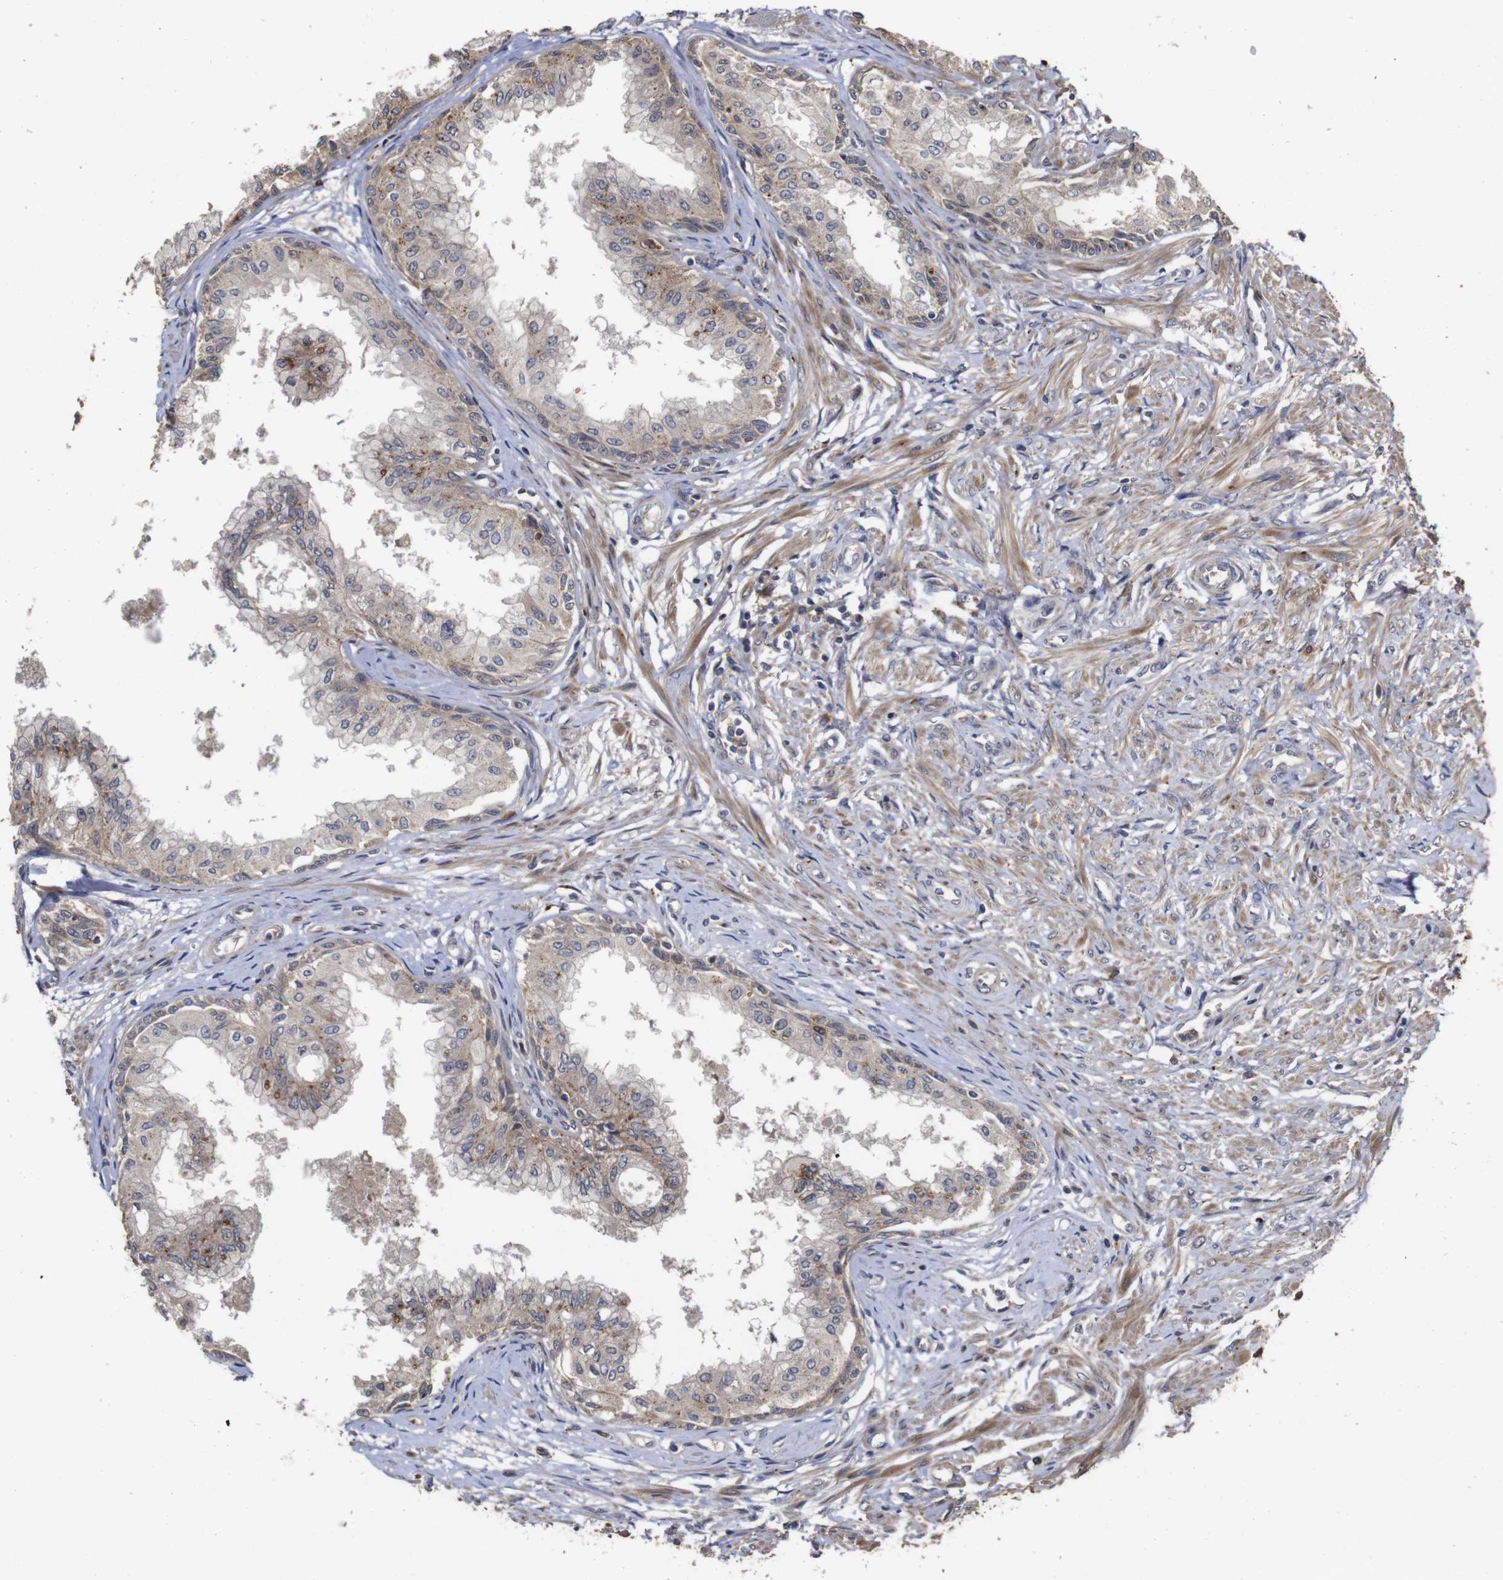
{"staining": {"intensity": "moderate", "quantity": "25%-75%", "location": "cytoplasmic/membranous"}, "tissue": "prostate", "cell_type": "Glandular cells", "image_type": "normal", "snomed": [{"axis": "morphology", "description": "Normal tissue, NOS"}, {"axis": "topography", "description": "Prostate"}, {"axis": "topography", "description": "Seminal veicle"}], "caption": "Immunohistochemistry (IHC) (DAB (3,3'-diaminobenzidine)) staining of unremarkable prostate displays moderate cytoplasmic/membranous protein expression in approximately 25%-75% of glandular cells.", "gene": "PTPN14", "patient": {"sex": "male", "age": 60}}